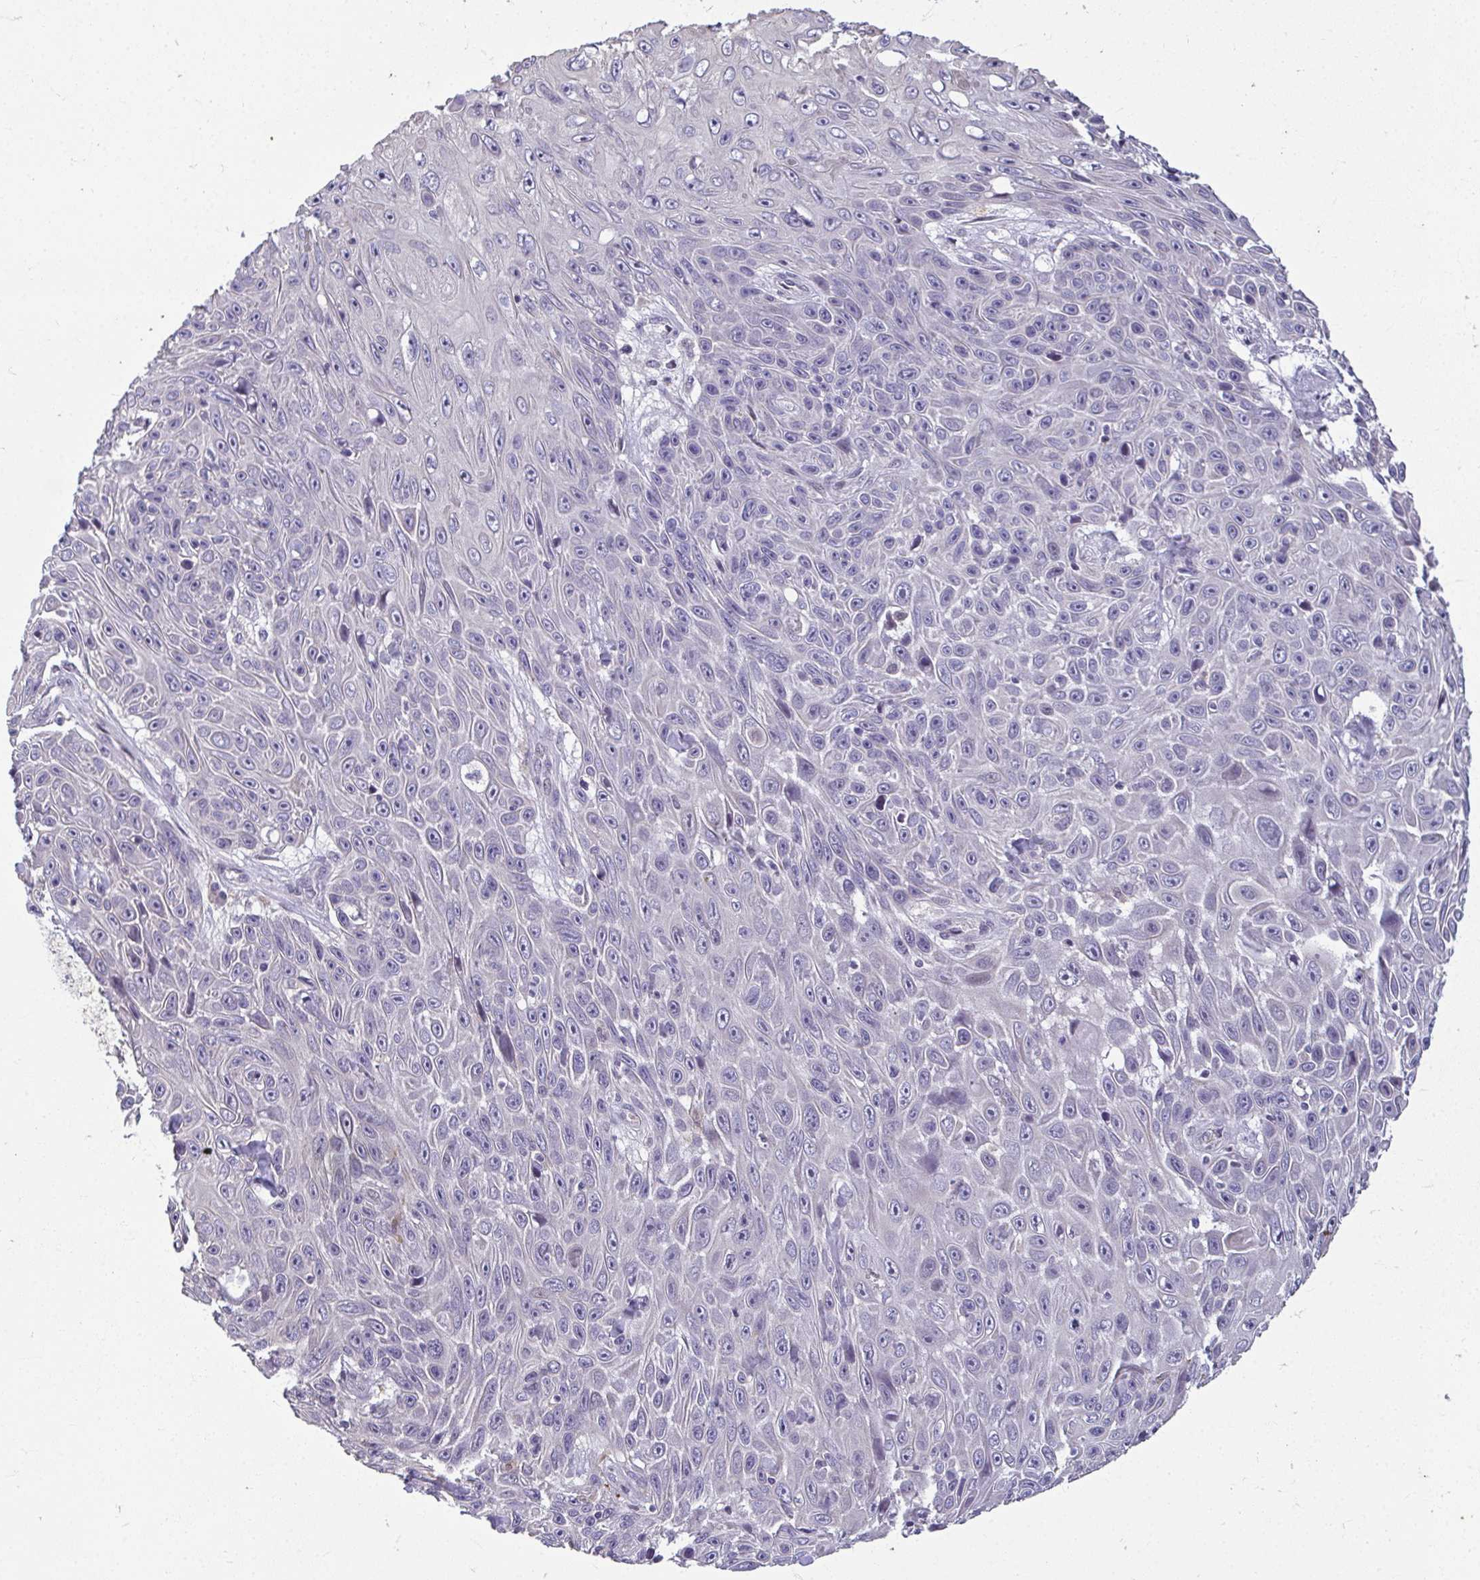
{"staining": {"intensity": "negative", "quantity": "none", "location": "none"}, "tissue": "skin cancer", "cell_type": "Tumor cells", "image_type": "cancer", "snomed": [{"axis": "morphology", "description": "Squamous cell carcinoma, NOS"}, {"axis": "topography", "description": "Skin"}], "caption": "An image of human skin cancer is negative for staining in tumor cells.", "gene": "ODF1", "patient": {"sex": "male", "age": 82}}